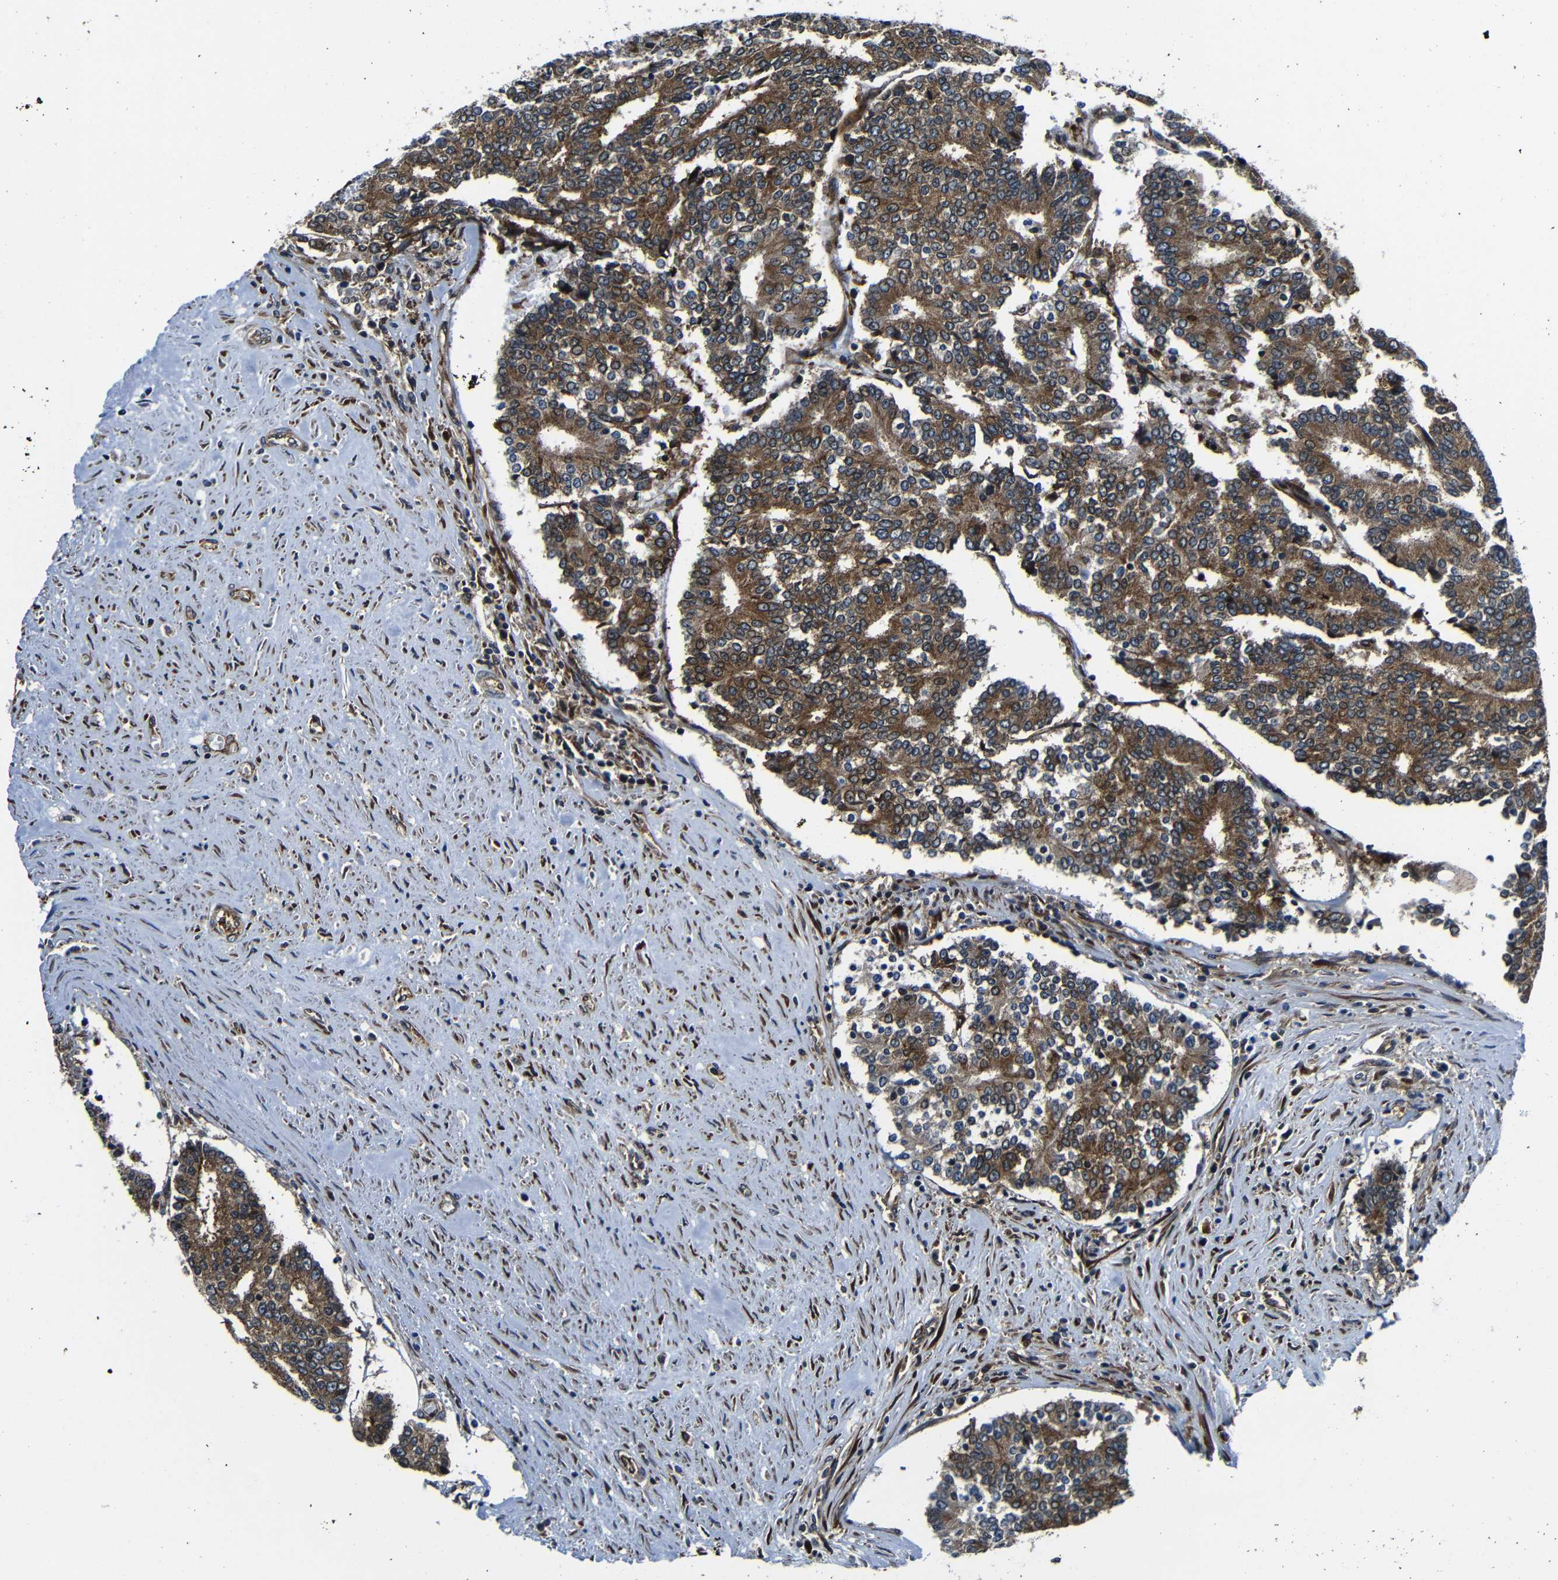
{"staining": {"intensity": "moderate", "quantity": ">75%", "location": "cytoplasmic/membranous"}, "tissue": "prostate cancer", "cell_type": "Tumor cells", "image_type": "cancer", "snomed": [{"axis": "morphology", "description": "Normal tissue, NOS"}, {"axis": "morphology", "description": "Adenocarcinoma, High grade"}, {"axis": "topography", "description": "Prostate"}, {"axis": "topography", "description": "Seminal veicle"}], "caption": "This micrograph shows immunohistochemistry staining of prostate high-grade adenocarcinoma, with medium moderate cytoplasmic/membranous positivity in approximately >75% of tumor cells.", "gene": "ABCE1", "patient": {"sex": "male", "age": 55}}